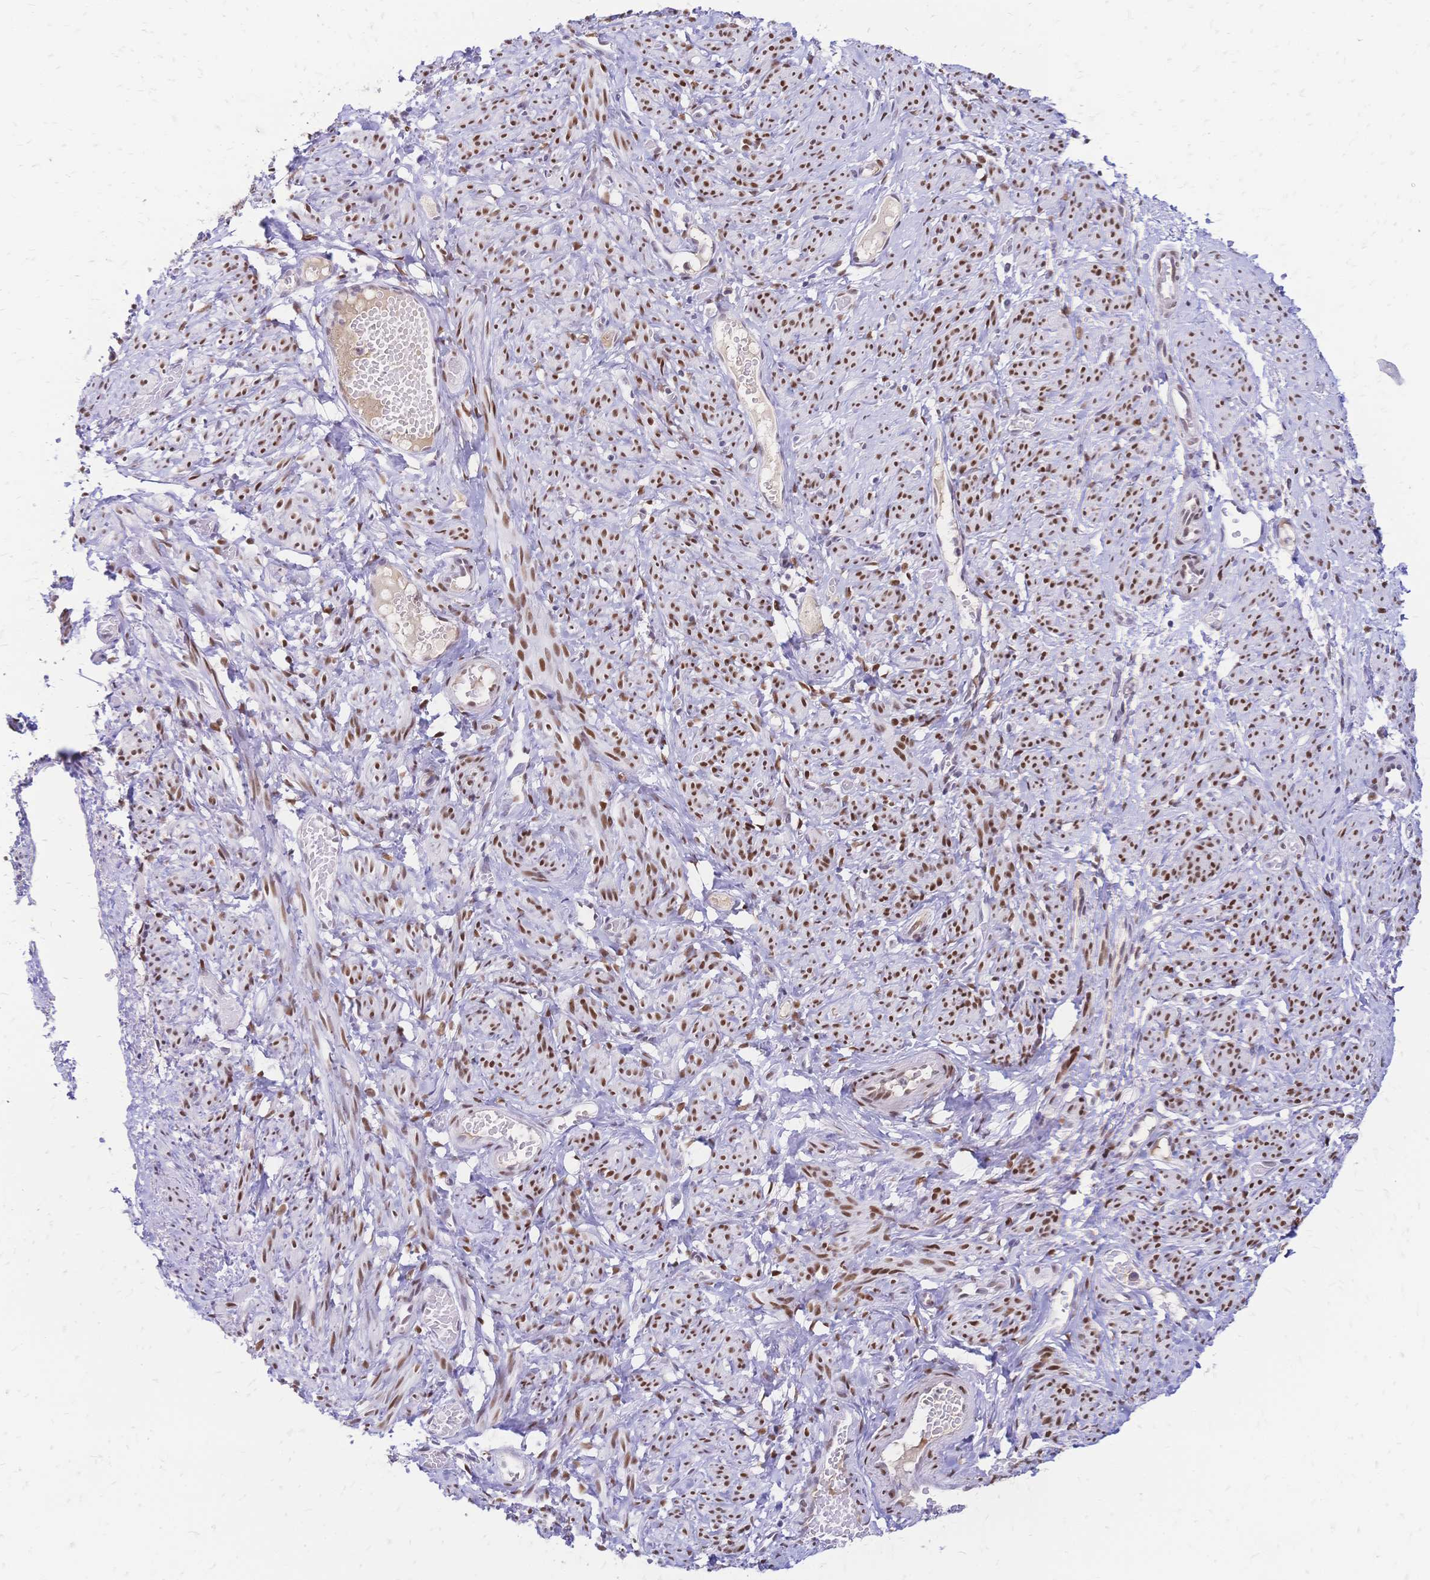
{"staining": {"intensity": "moderate", "quantity": ">75%", "location": "nuclear"}, "tissue": "smooth muscle", "cell_type": "Smooth muscle cells", "image_type": "normal", "snomed": [{"axis": "morphology", "description": "Normal tissue, NOS"}, {"axis": "topography", "description": "Smooth muscle"}], "caption": "Protein staining reveals moderate nuclear staining in approximately >75% of smooth muscle cells in normal smooth muscle. Using DAB (3,3'-diaminobenzidine) (brown) and hematoxylin (blue) stains, captured at high magnification using brightfield microscopy.", "gene": "NFIC", "patient": {"sex": "female", "age": 65}}